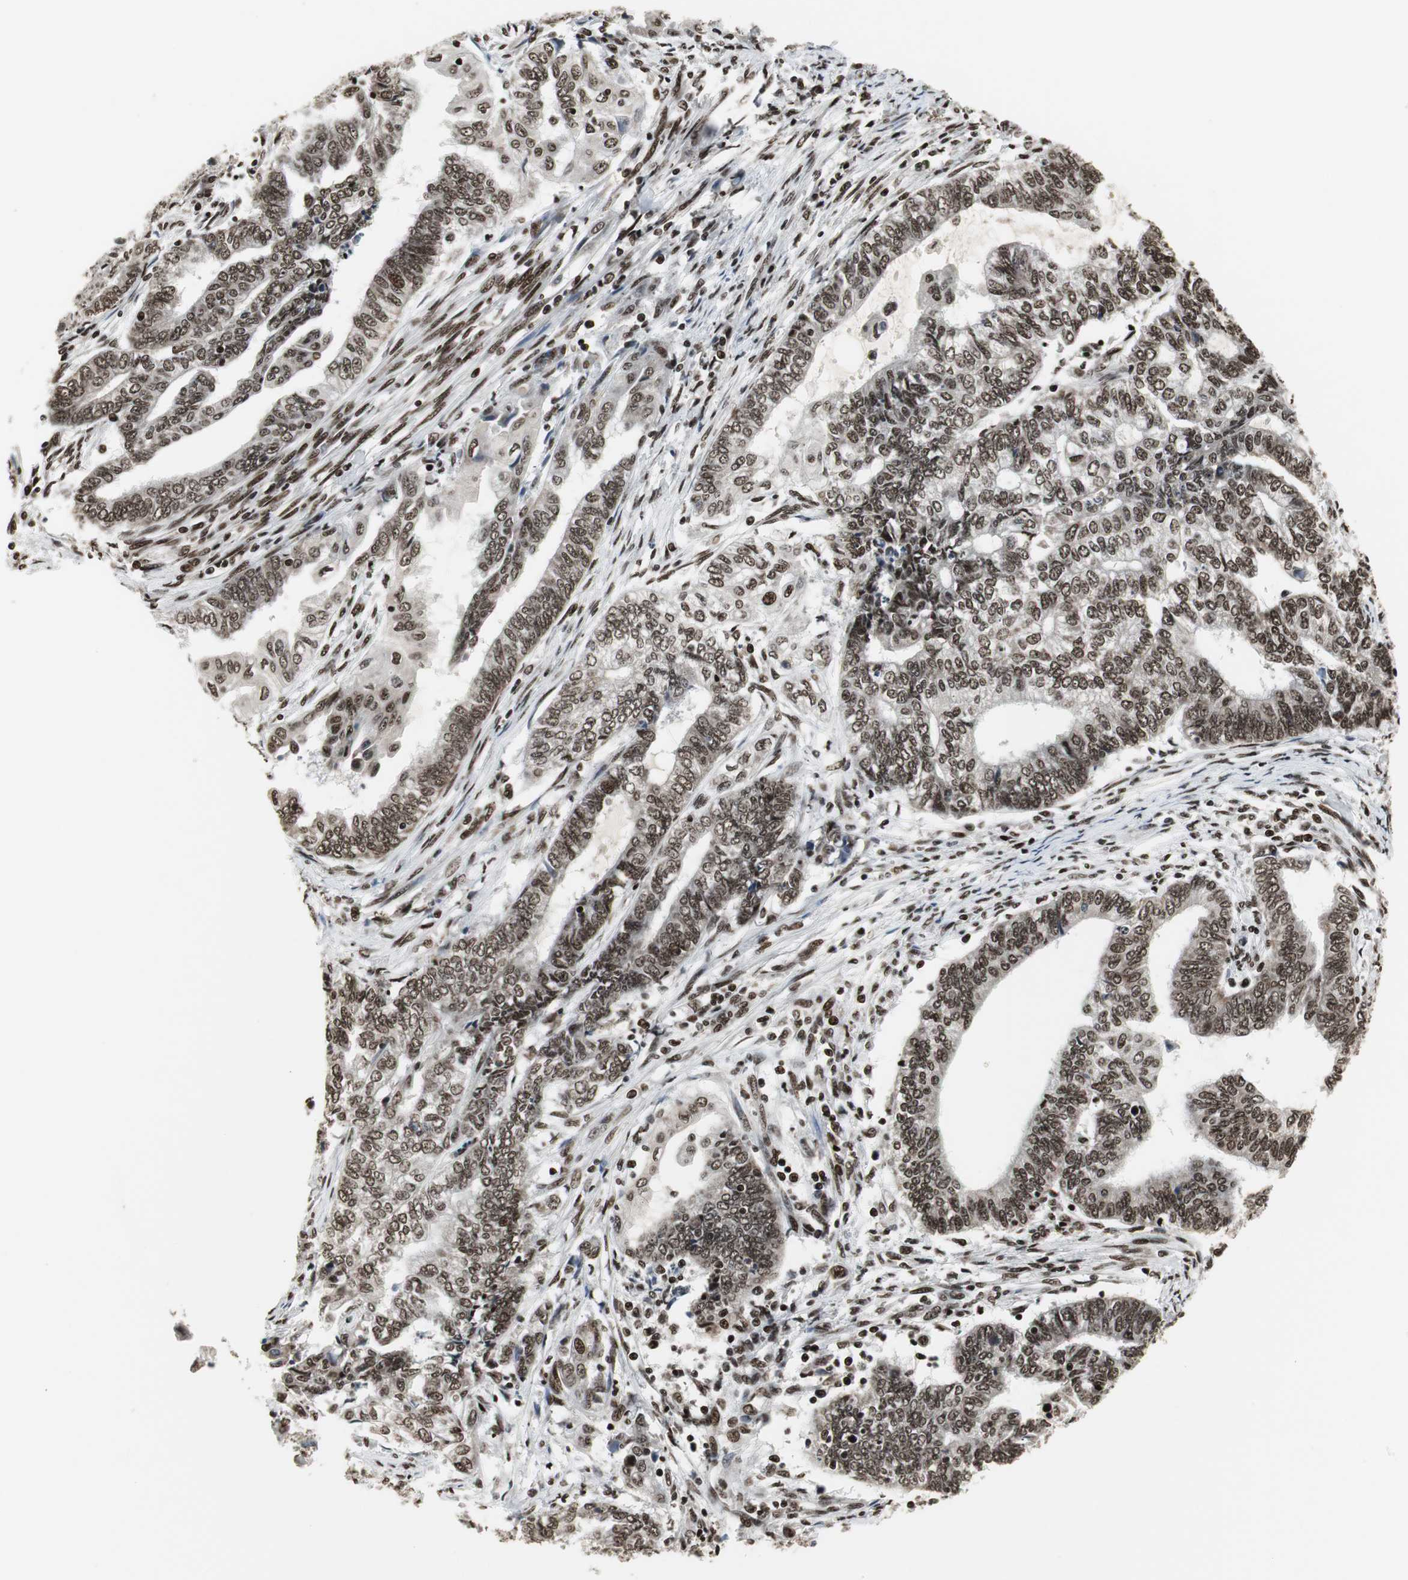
{"staining": {"intensity": "strong", "quantity": ">75%", "location": "nuclear"}, "tissue": "endometrial cancer", "cell_type": "Tumor cells", "image_type": "cancer", "snomed": [{"axis": "morphology", "description": "Adenocarcinoma, NOS"}, {"axis": "topography", "description": "Uterus"}, {"axis": "topography", "description": "Endometrium"}], "caption": "Protein expression analysis of human endometrial cancer reveals strong nuclear staining in about >75% of tumor cells.", "gene": "PARN", "patient": {"sex": "female", "age": 70}}